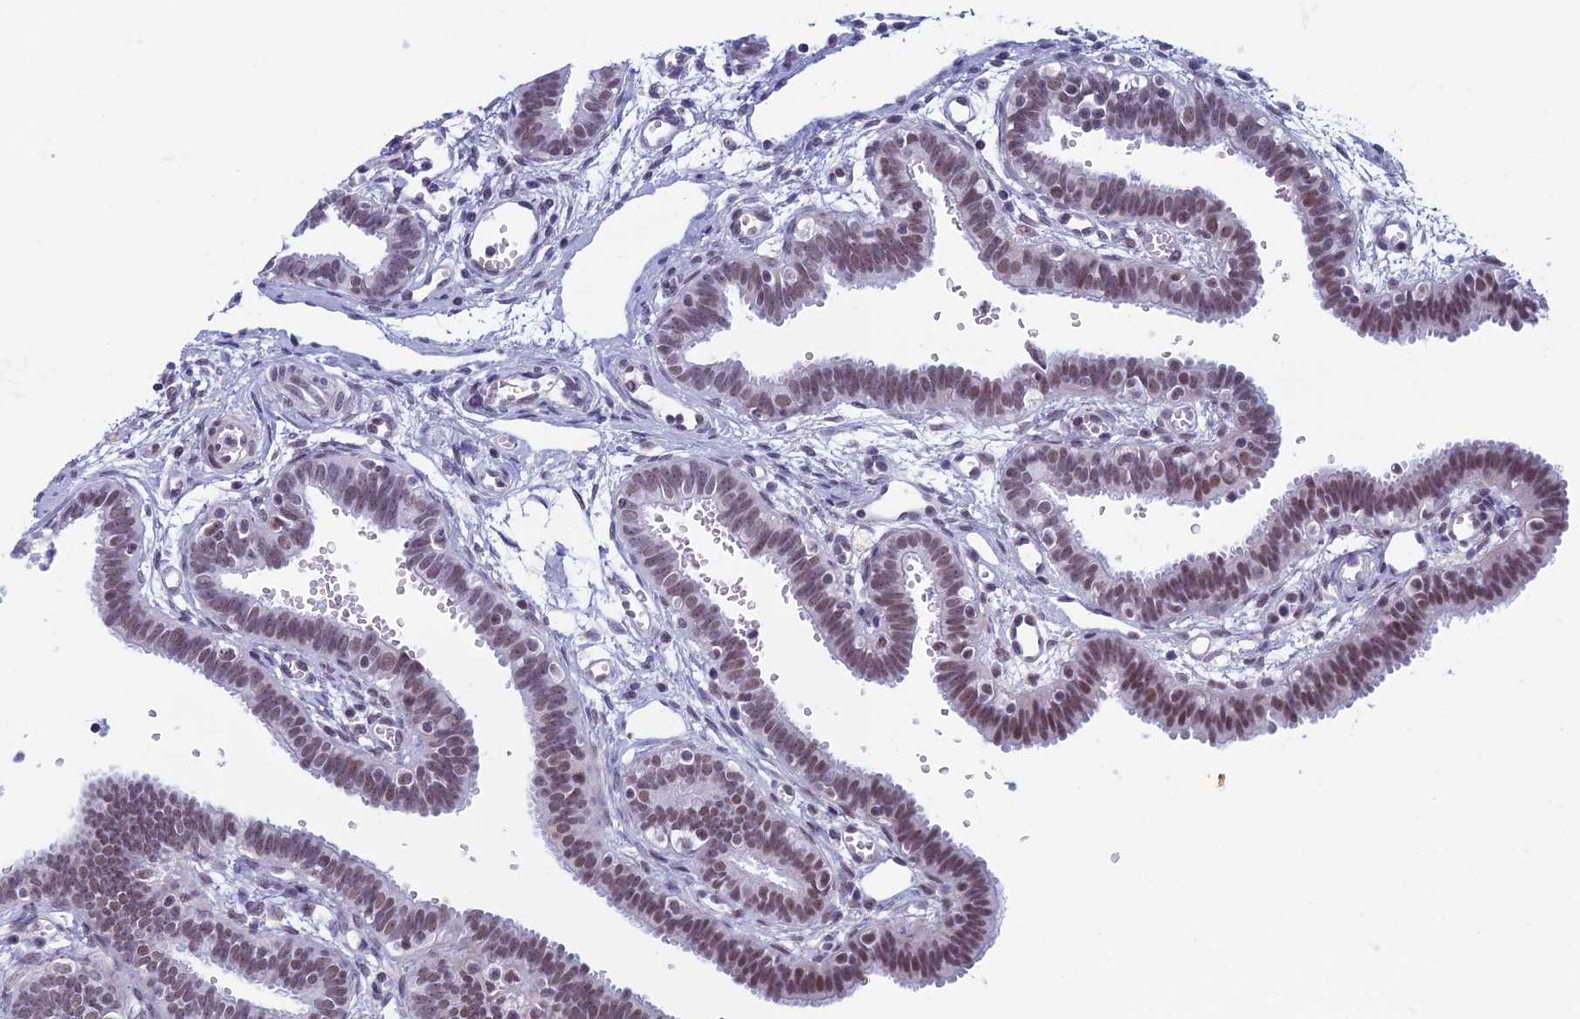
{"staining": {"intensity": "moderate", "quantity": "25%-75%", "location": "nuclear"}, "tissue": "fallopian tube", "cell_type": "Glandular cells", "image_type": "normal", "snomed": [{"axis": "morphology", "description": "Normal tissue, NOS"}, {"axis": "topography", "description": "Fallopian tube"}, {"axis": "topography", "description": "Placenta"}], "caption": "Fallopian tube stained with immunohistochemistry (IHC) exhibits moderate nuclear staining in approximately 25%-75% of glandular cells.", "gene": "ASH2L", "patient": {"sex": "female", "age": 32}}